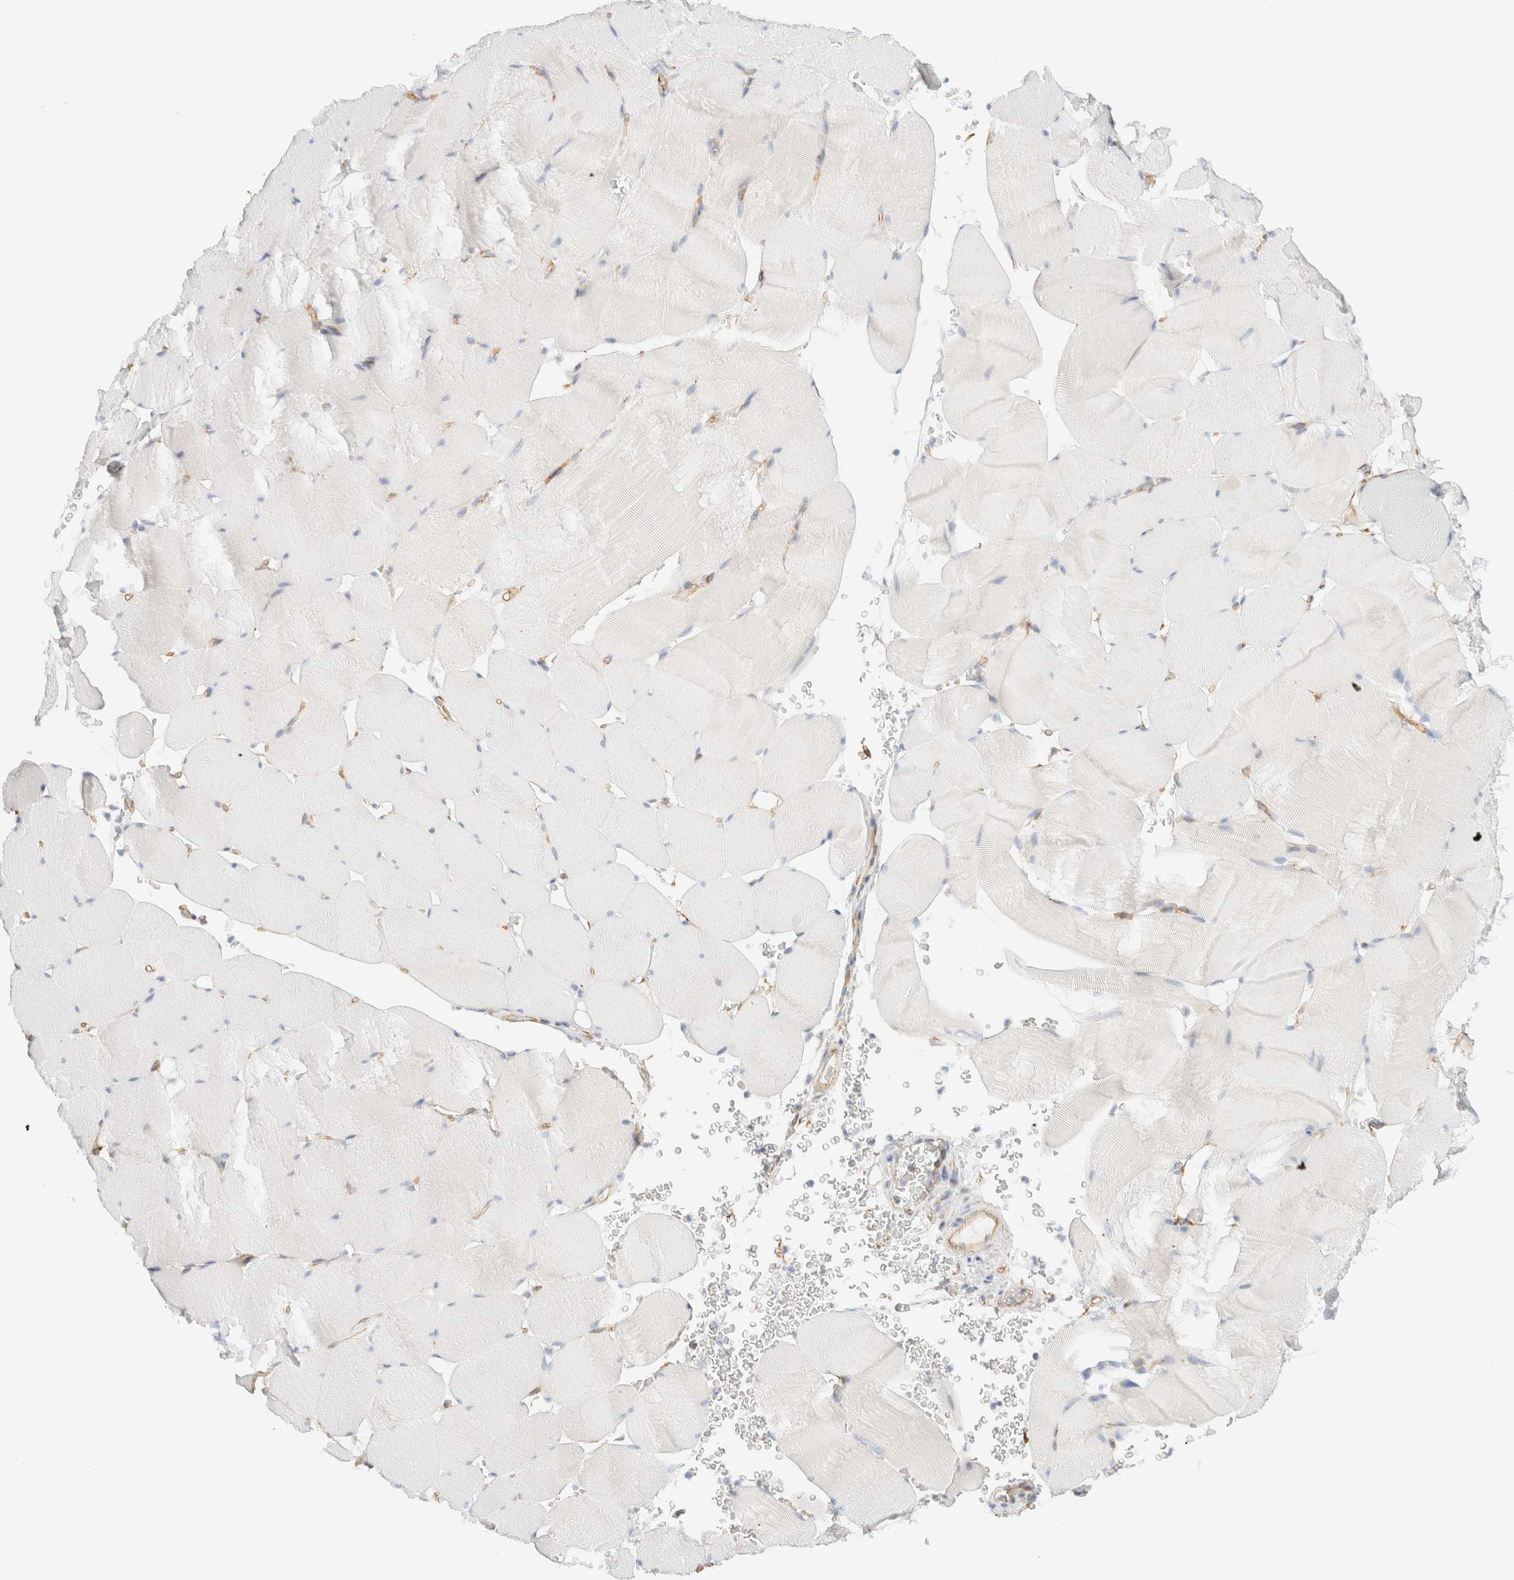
{"staining": {"intensity": "negative", "quantity": "none", "location": "none"}, "tissue": "skeletal muscle", "cell_type": "Myocytes", "image_type": "normal", "snomed": [{"axis": "morphology", "description": "Normal tissue, NOS"}, {"axis": "topography", "description": "Skeletal muscle"}], "caption": "Immunohistochemistry (IHC) image of unremarkable skeletal muscle: human skeletal muscle stained with DAB (3,3'-diaminobenzidine) exhibits no significant protein staining in myocytes.", "gene": "CYB5R4", "patient": {"sex": "male", "age": 62}}